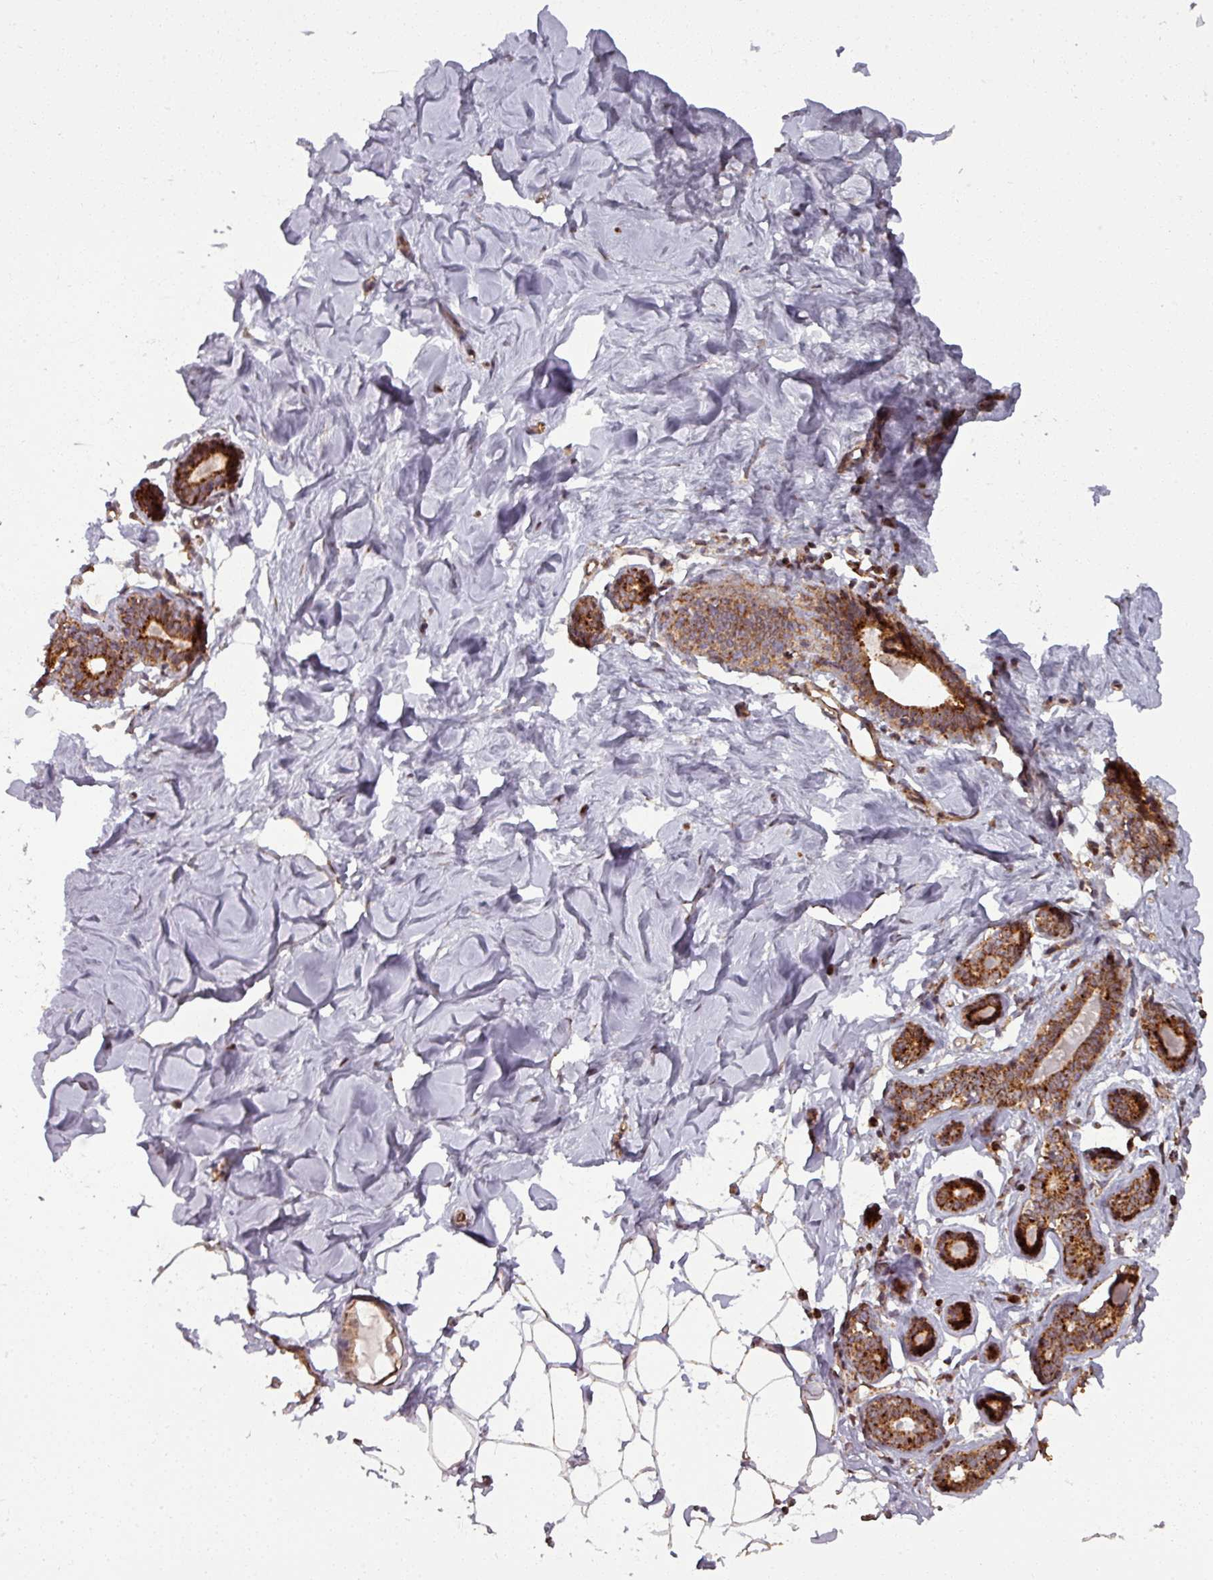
{"staining": {"intensity": "negative", "quantity": "none", "location": "none"}, "tissue": "breast", "cell_type": "Adipocytes", "image_type": "normal", "snomed": [{"axis": "morphology", "description": "Normal tissue, NOS"}, {"axis": "topography", "description": "Breast"}], "caption": "The image reveals no staining of adipocytes in normal breast. (DAB IHC visualized using brightfield microscopy, high magnification).", "gene": "MAGT1", "patient": {"sex": "female", "age": 23}}